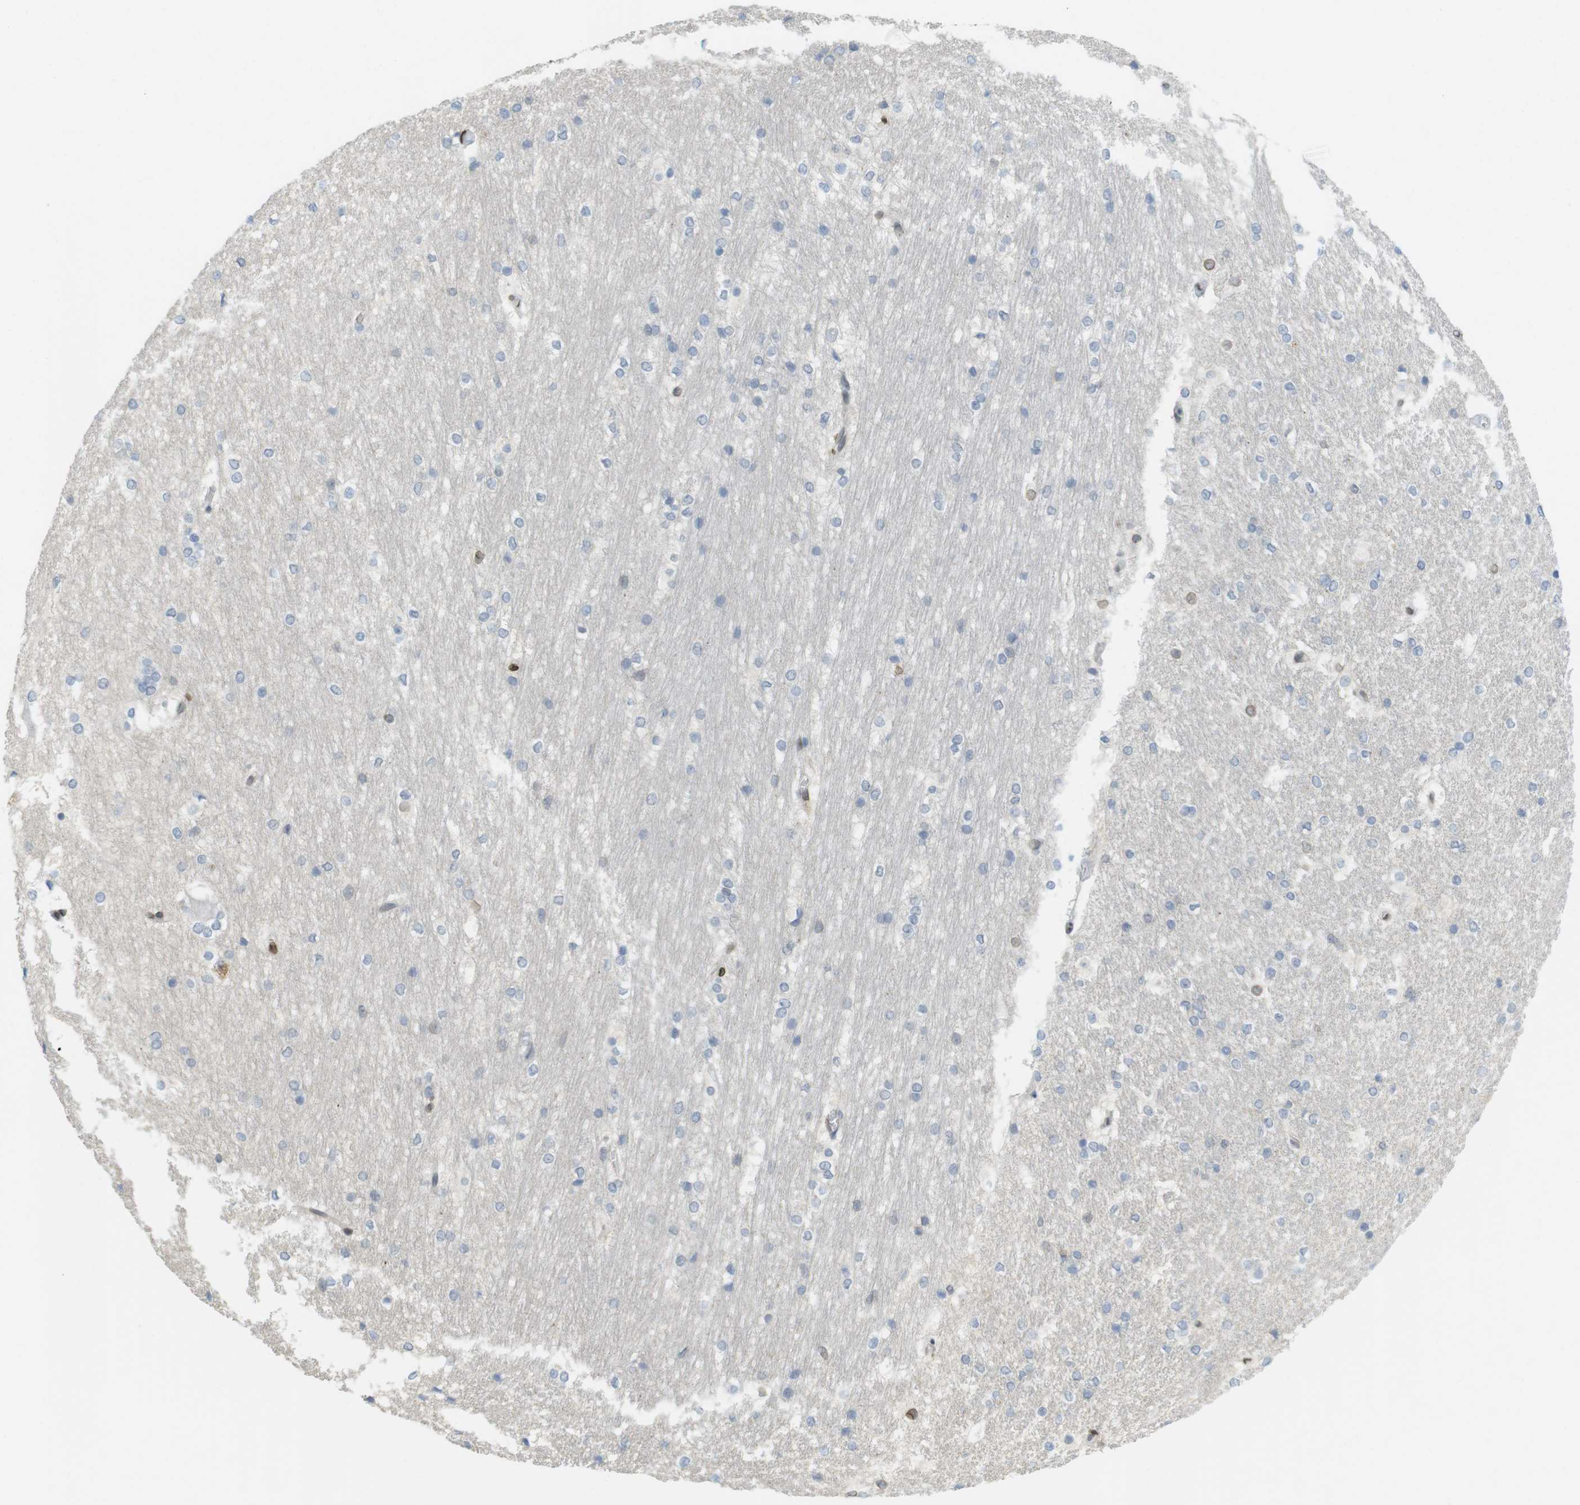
{"staining": {"intensity": "weak", "quantity": "<25%", "location": "cytoplasmic/membranous,nuclear"}, "tissue": "hippocampus", "cell_type": "Glial cells", "image_type": "normal", "snomed": [{"axis": "morphology", "description": "Normal tissue, NOS"}, {"axis": "topography", "description": "Hippocampus"}], "caption": "DAB immunohistochemical staining of benign human hippocampus displays no significant expression in glial cells. The staining was performed using DAB to visualize the protein expression in brown, while the nuclei were stained in blue with hematoxylin (Magnification: 20x).", "gene": "ARL6IP6", "patient": {"sex": "female", "age": 19}}